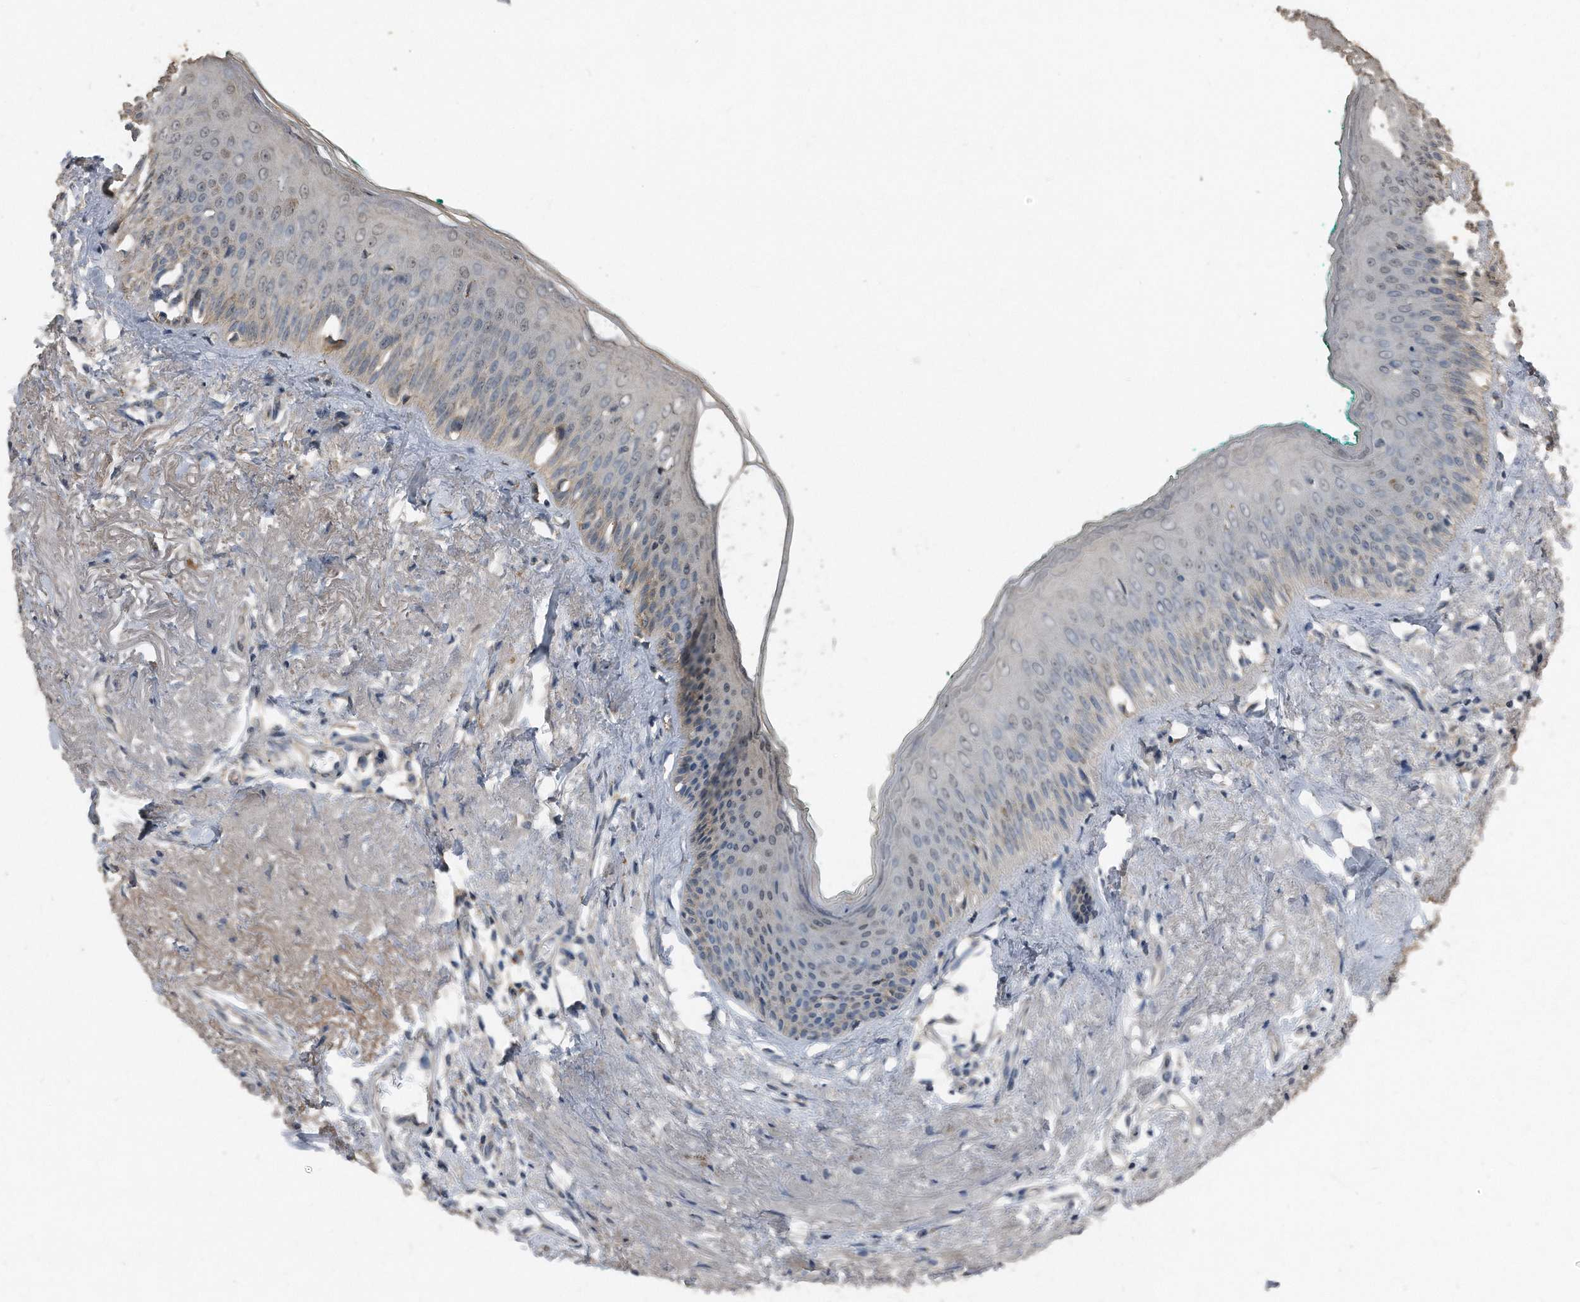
{"staining": {"intensity": "weak", "quantity": "<25%", "location": "cytoplasmic/membranous"}, "tissue": "oral mucosa", "cell_type": "Squamous epithelial cells", "image_type": "normal", "snomed": [{"axis": "morphology", "description": "Normal tissue, NOS"}, {"axis": "topography", "description": "Oral tissue"}], "caption": "Human oral mucosa stained for a protein using immunohistochemistry (IHC) exhibits no positivity in squamous epithelial cells.", "gene": "ANKRD10", "patient": {"sex": "female", "age": 70}}